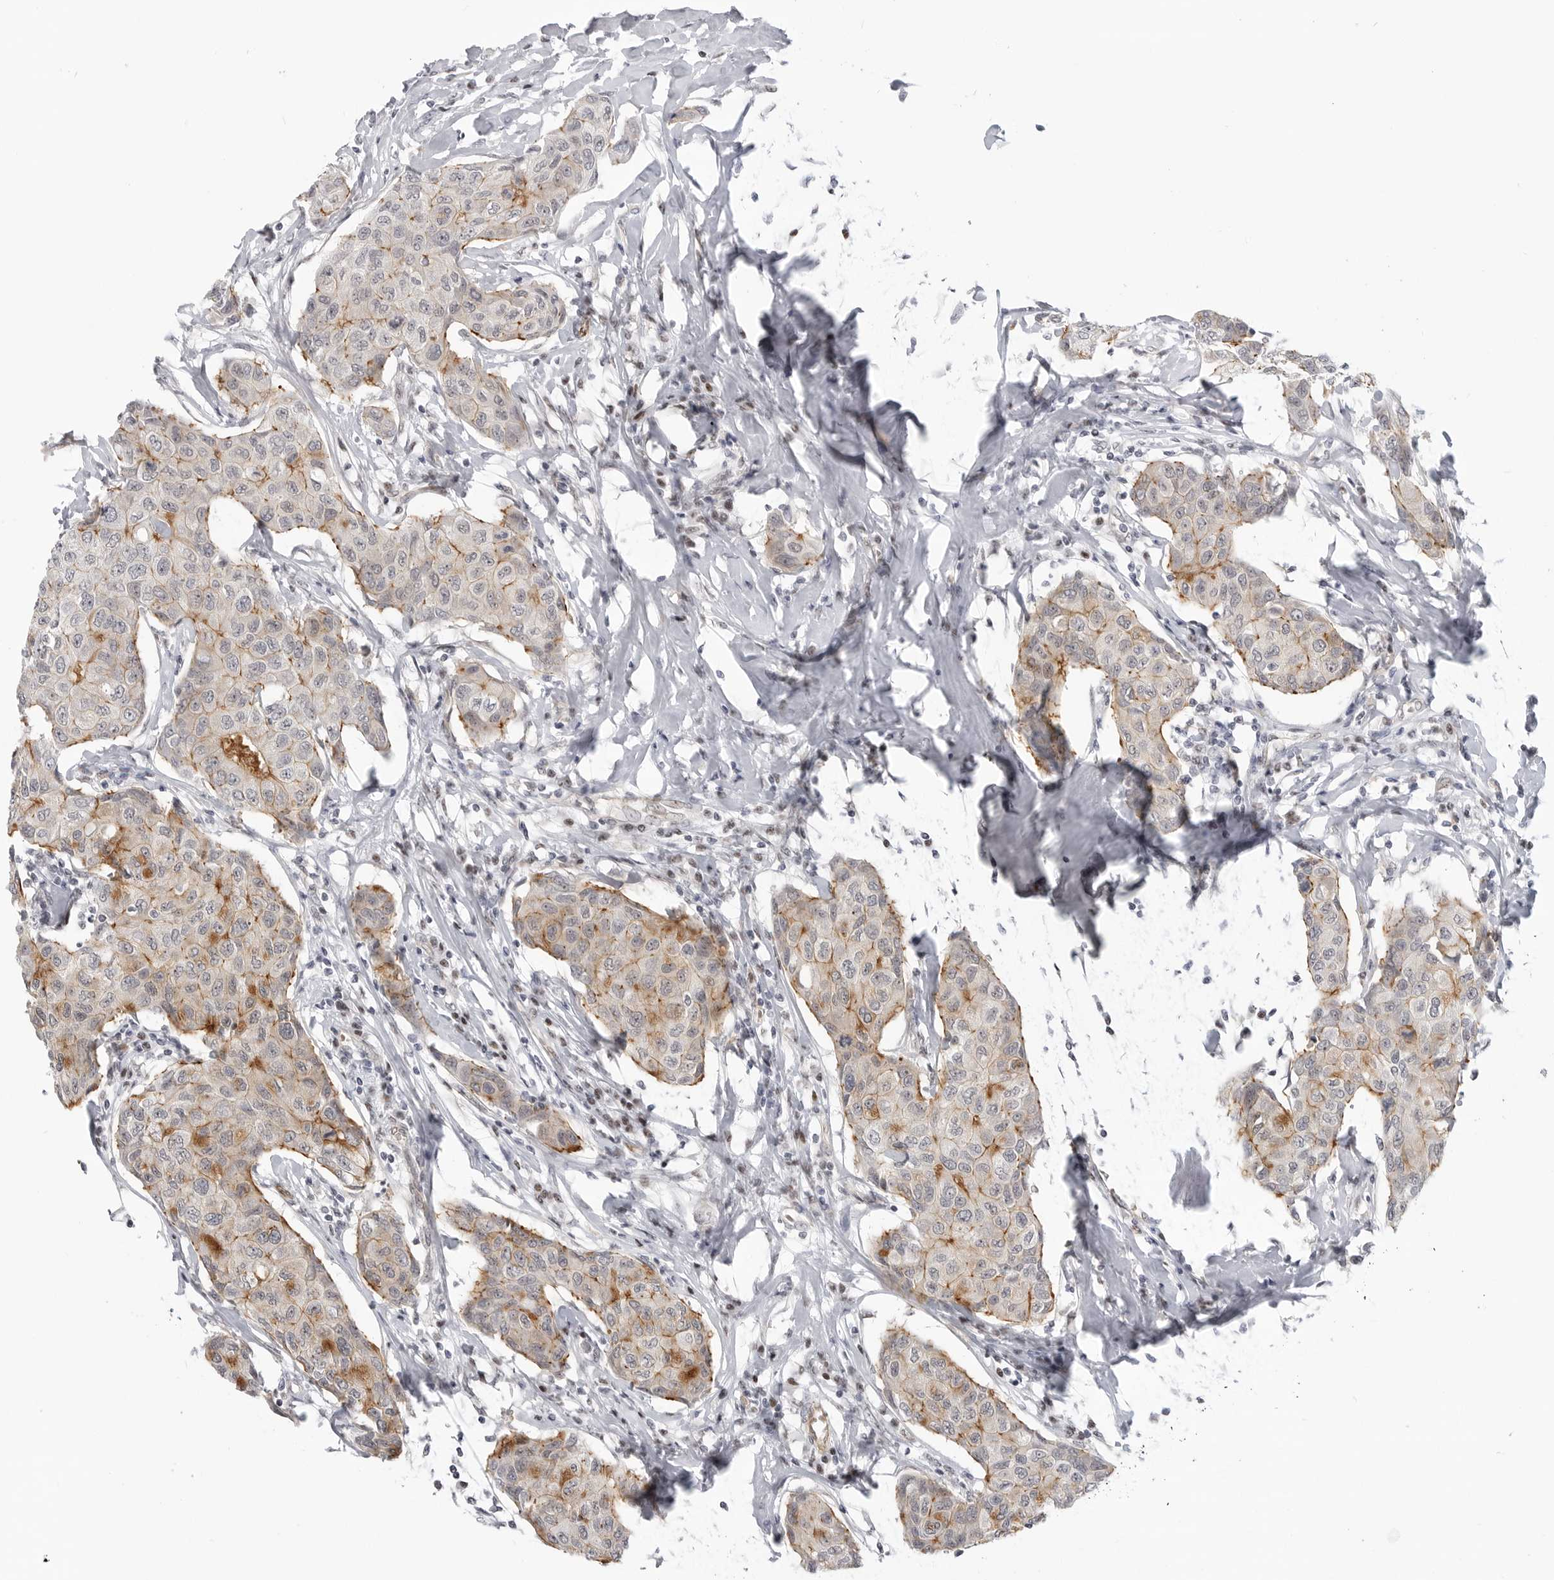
{"staining": {"intensity": "moderate", "quantity": "<25%", "location": "cytoplasmic/membranous"}, "tissue": "breast cancer", "cell_type": "Tumor cells", "image_type": "cancer", "snomed": [{"axis": "morphology", "description": "Duct carcinoma"}, {"axis": "topography", "description": "Breast"}], "caption": "Immunohistochemical staining of human breast cancer shows moderate cytoplasmic/membranous protein positivity in about <25% of tumor cells.", "gene": "CEP295NL", "patient": {"sex": "female", "age": 80}}